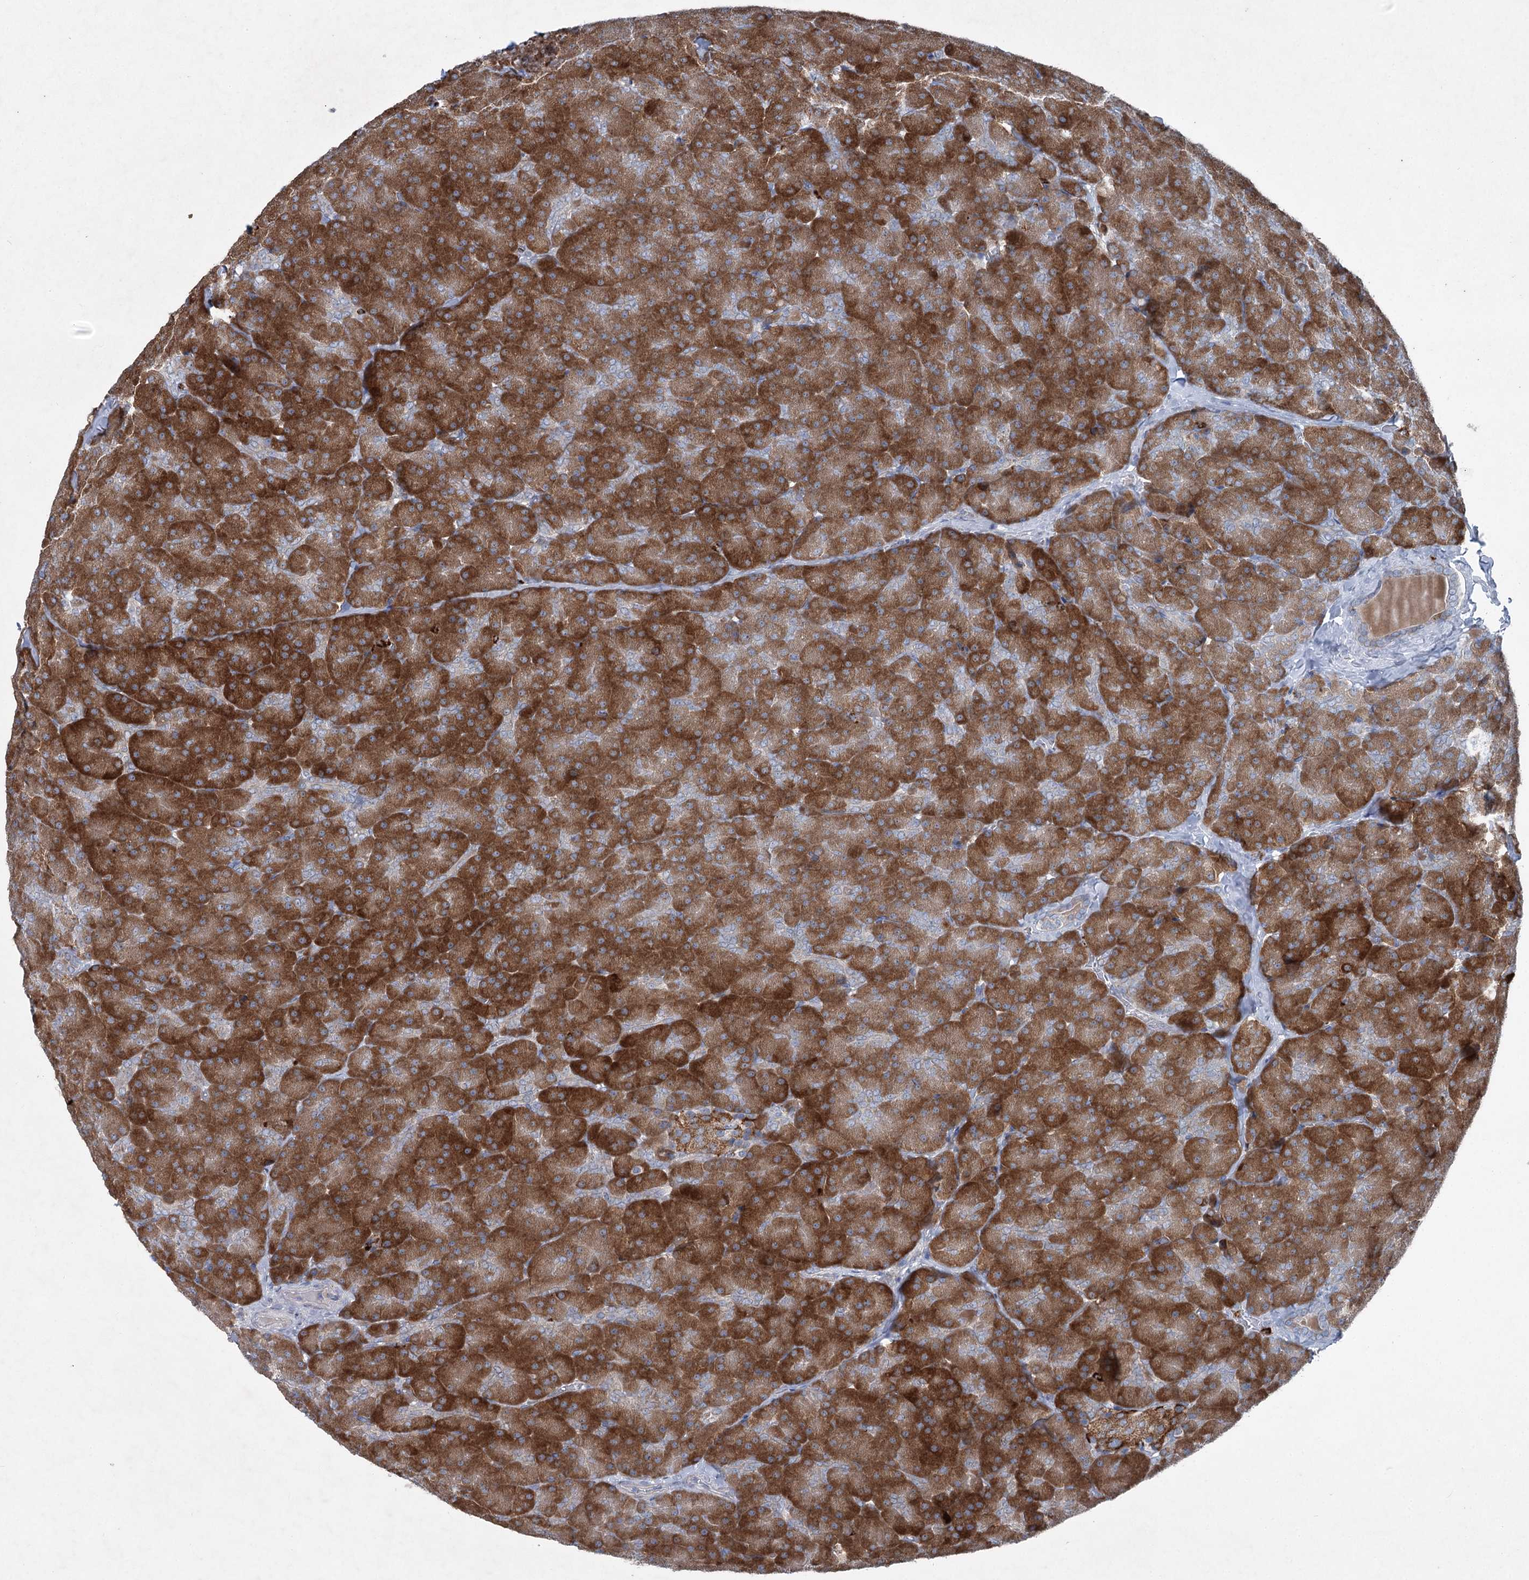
{"staining": {"intensity": "strong", "quantity": ">75%", "location": "cytoplasmic/membranous"}, "tissue": "pancreas", "cell_type": "Exocrine glandular cells", "image_type": "normal", "snomed": [{"axis": "morphology", "description": "Normal tissue, NOS"}, {"axis": "topography", "description": "Pancreas"}], "caption": "Pancreas stained for a protein exhibits strong cytoplasmic/membranous positivity in exocrine glandular cells. Immunohistochemistry stains the protein of interest in brown and the nuclei are stained blue.", "gene": "ENSG00000285330", "patient": {"sex": "male", "age": 36}}